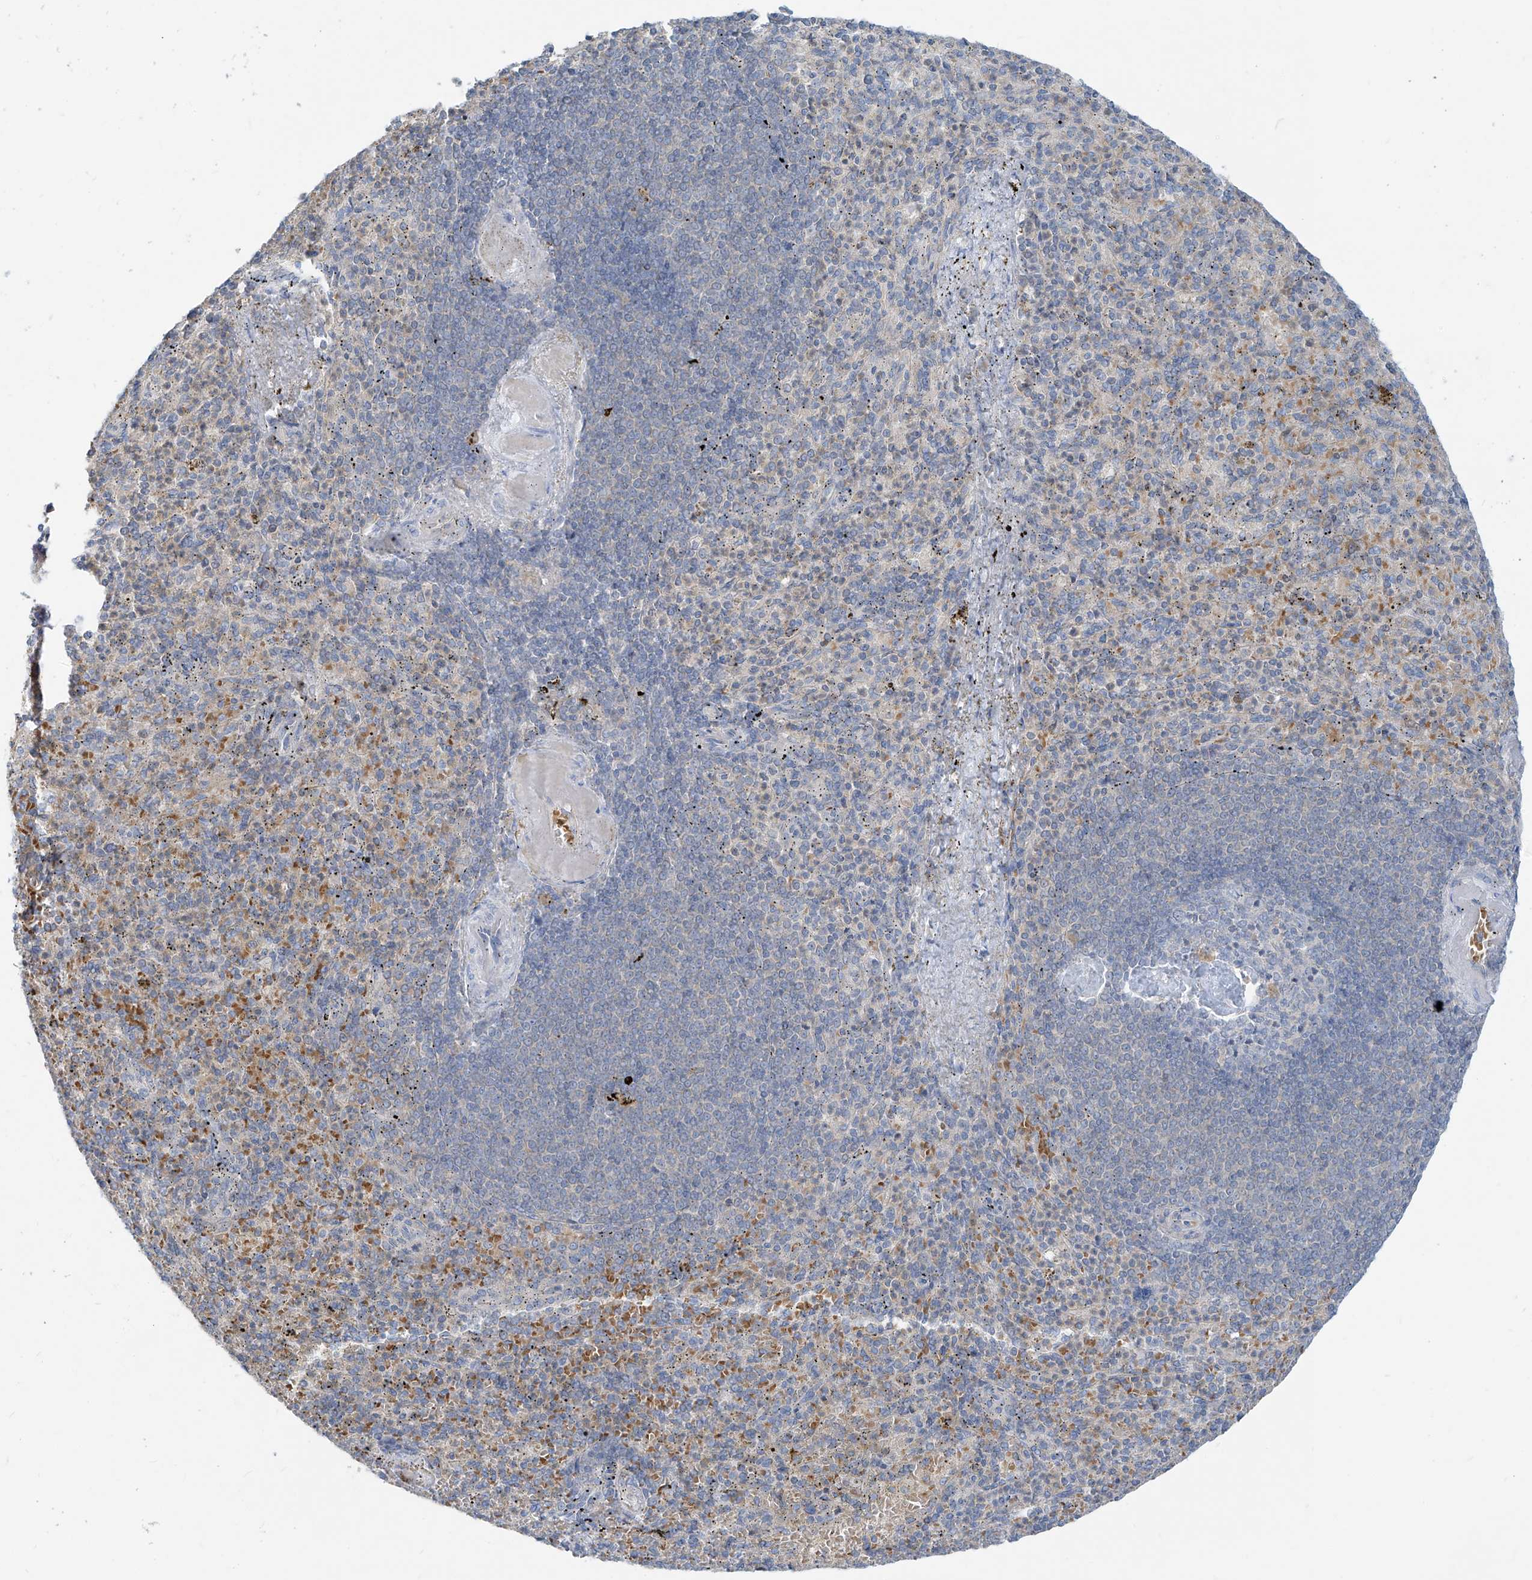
{"staining": {"intensity": "negative", "quantity": "none", "location": "none"}, "tissue": "spleen", "cell_type": "Cells in red pulp", "image_type": "normal", "snomed": [{"axis": "morphology", "description": "Normal tissue, NOS"}, {"axis": "topography", "description": "Spleen"}], "caption": "This is an IHC histopathology image of benign human spleen. There is no expression in cells in red pulp.", "gene": "DGKQ", "patient": {"sex": "female", "age": 74}}